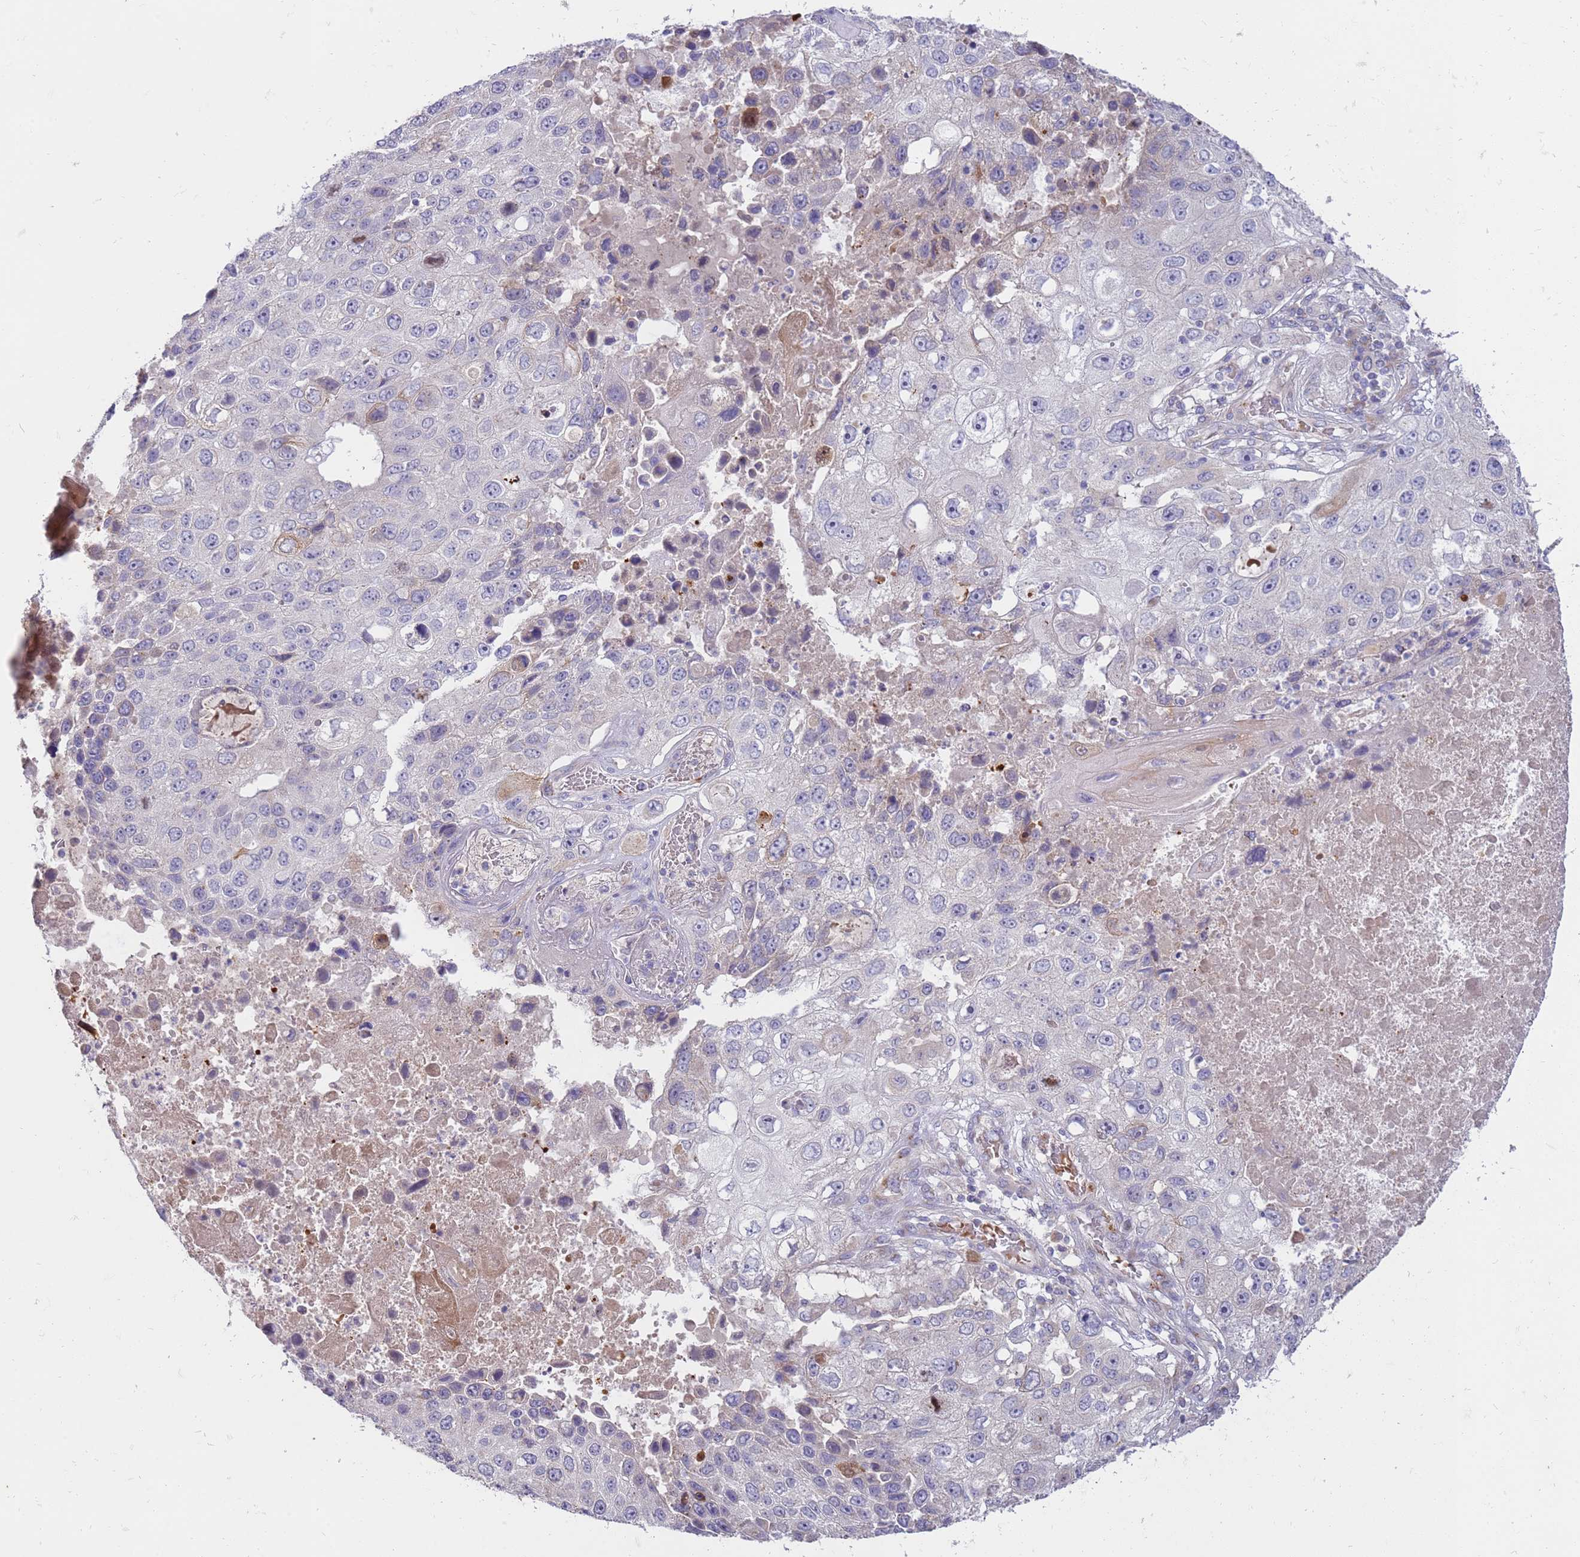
{"staining": {"intensity": "negative", "quantity": "none", "location": "none"}, "tissue": "lung cancer", "cell_type": "Tumor cells", "image_type": "cancer", "snomed": [{"axis": "morphology", "description": "Squamous cell carcinoma, NOS"}, {"axis": "topography", "description": "Lung"}], "caption": "A high-resolution photomicrograph shows immunohistochemistry (IHC) staining of squamous cell carcinoma (lung), which demonstrates no significant expression in tumor cells. Nuclei are stained in blue.", "gene": "NMUR2", "patient": {"sex": "male", "age": 61}}